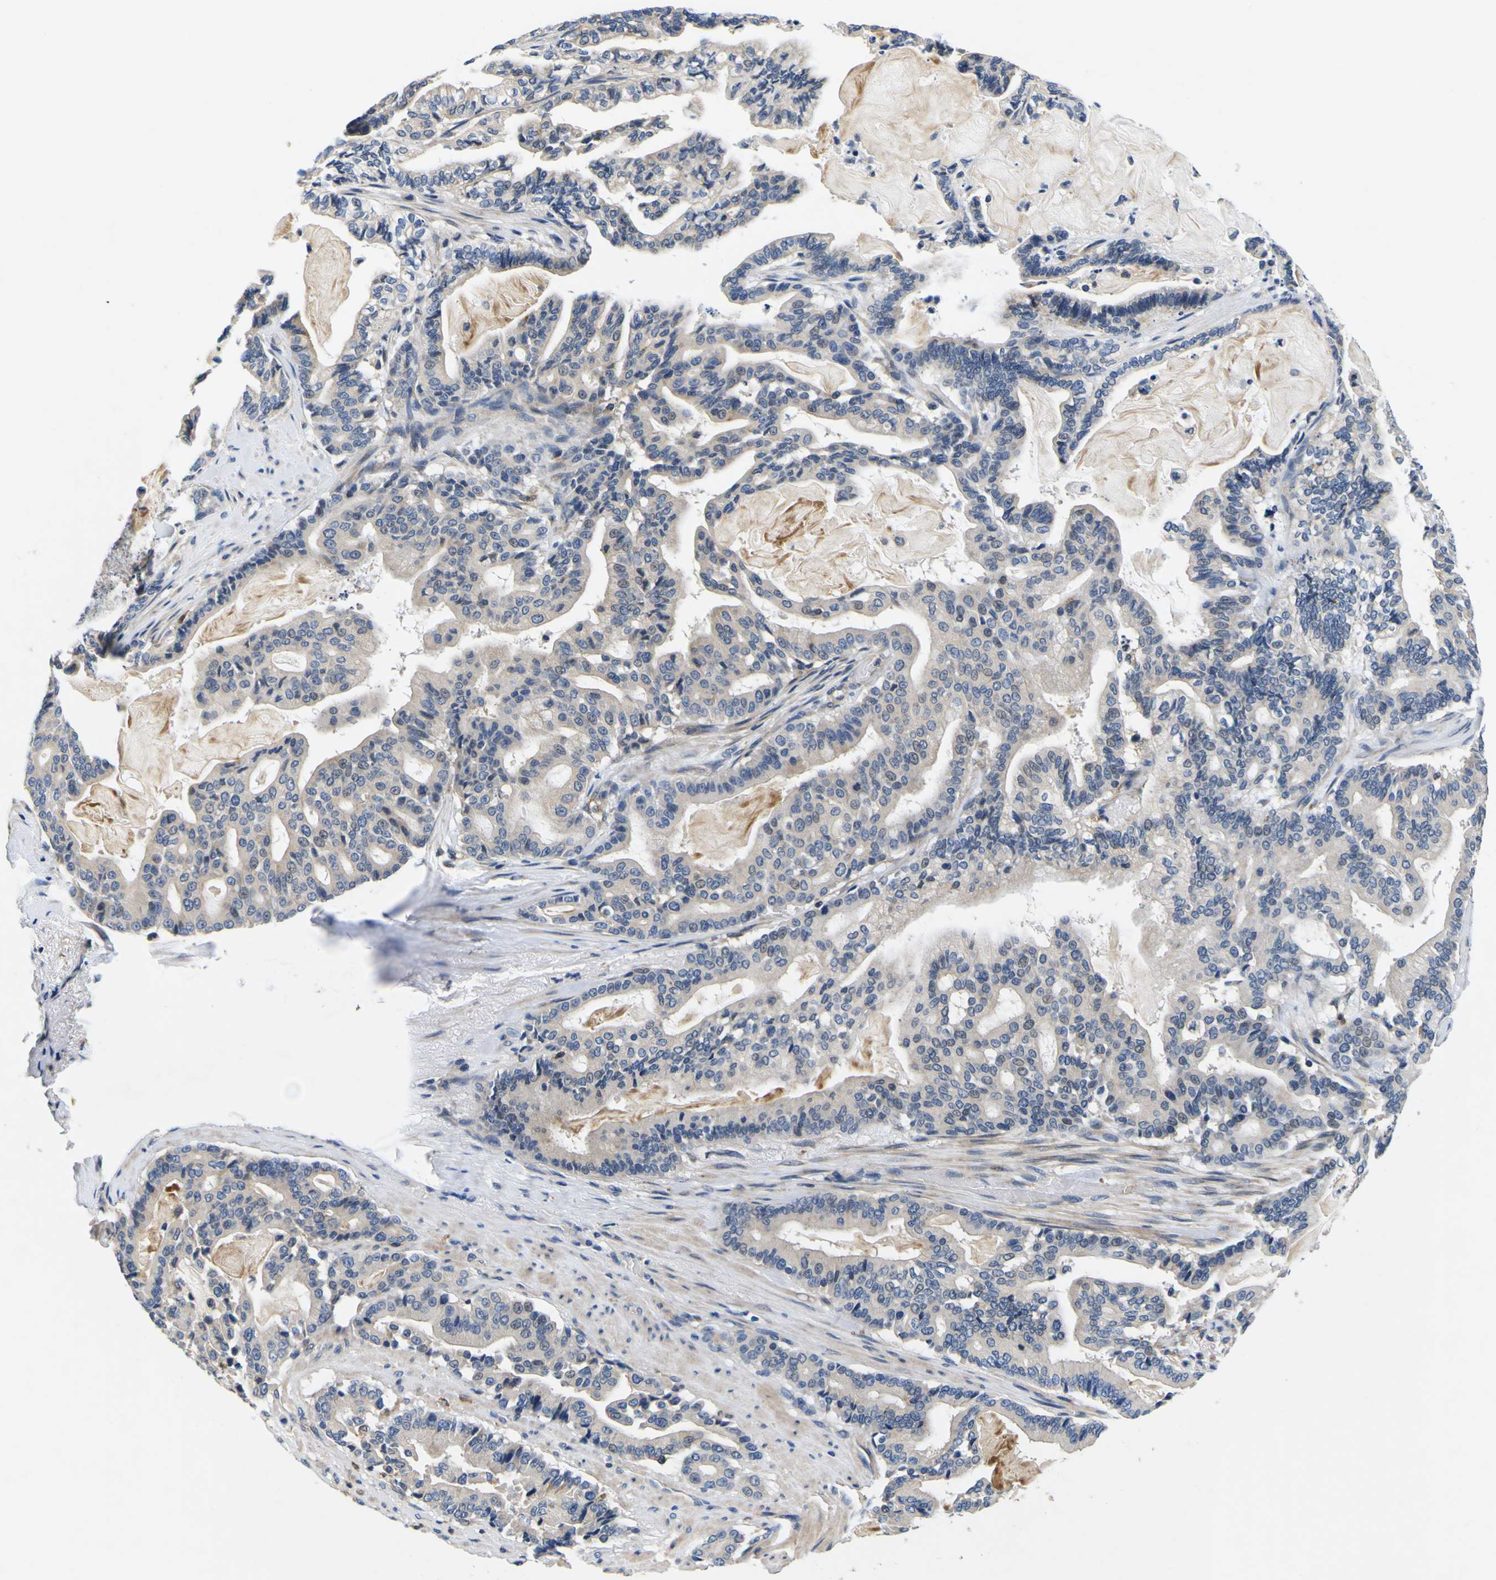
{"staining": {"intensity": "weak", "quantity": ">75%", "location": "cytoplasmic/membranous"}, "tissue": "pancreatic cancer", "cell_type": "Tumor cells", "image_type": "cancer", "snomed": [{"axis": "morphology", "description": "Adenocarcinoma, NOS"}, {"axis": "topography", "description": "Pancreas"}], "caption": "Immunohistochemistry (IHC) micrograph of neoplastic tissue: human pancreatic adenocarcinoma stained using immunohistochemistry (IHC) displays low levels of weak protein expression localized specifically in the cytoplasmic/membranous of tumor cells, appearing as a cytoplasmic/membranous brown color.", "gene": "TNIK", "patient": {"sex": "male", "age": 63}}